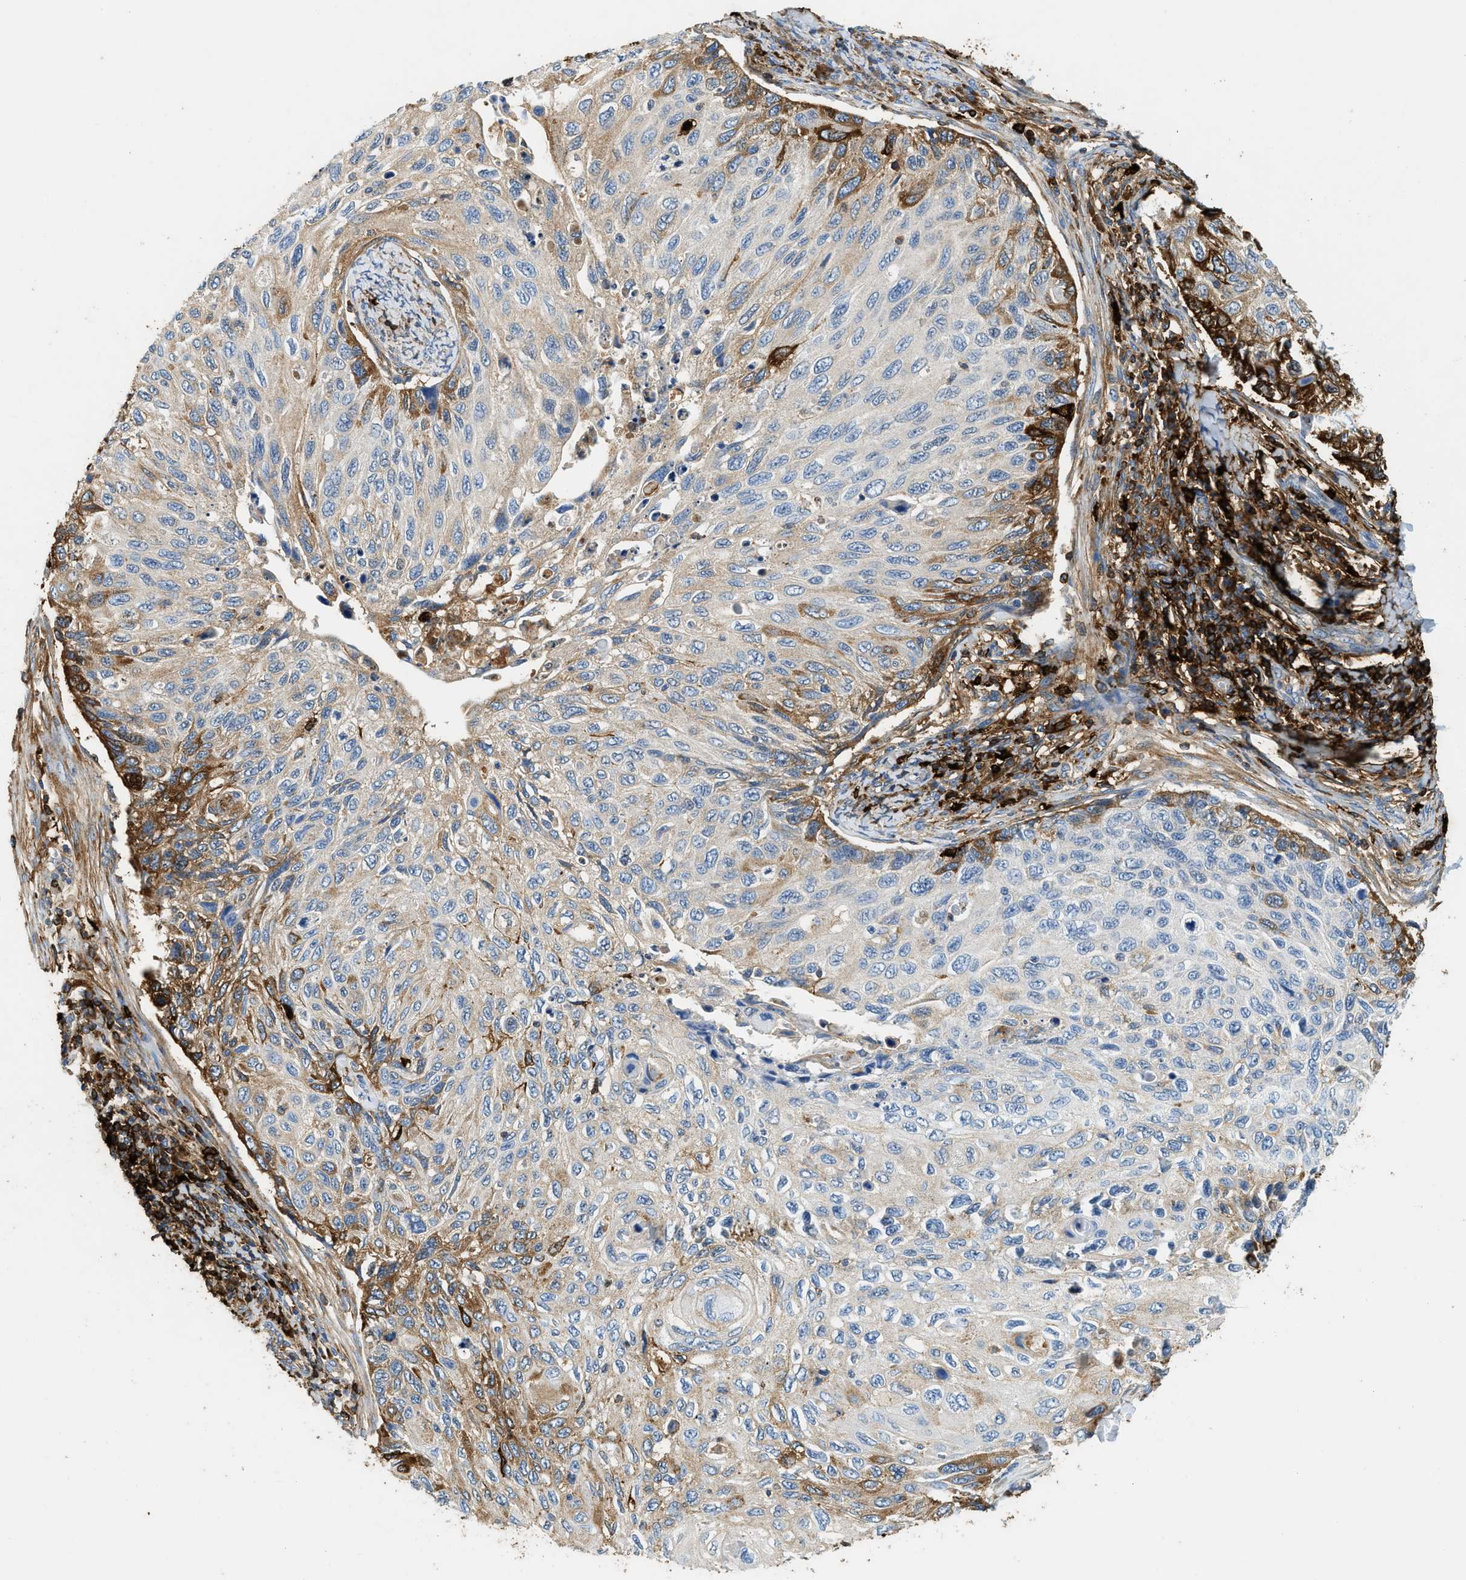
{"staining": {"intensity": "moderate", "quantity": "<25%", "location": "cytoplasmic/membranous"}, "tissue": "cervical cancer", "cell_type": "Tumor cells", "image_type": "cancer", "snomed": [{"axis": "morphology", "description": "Squamous cell carcinoma, NOS"}, {"axis": "topography", "description": "Cervix"}], "caption": "A high-resolution photomicrograph shows IHC staining of squamous cell carcinoma (cervical), which demonstrates moderate cytoplasmic/membranous positivity in approximately <25% of tumor cells.", "gene": "TPSAB1", "patient": {"sex": "female", "age": 70}}